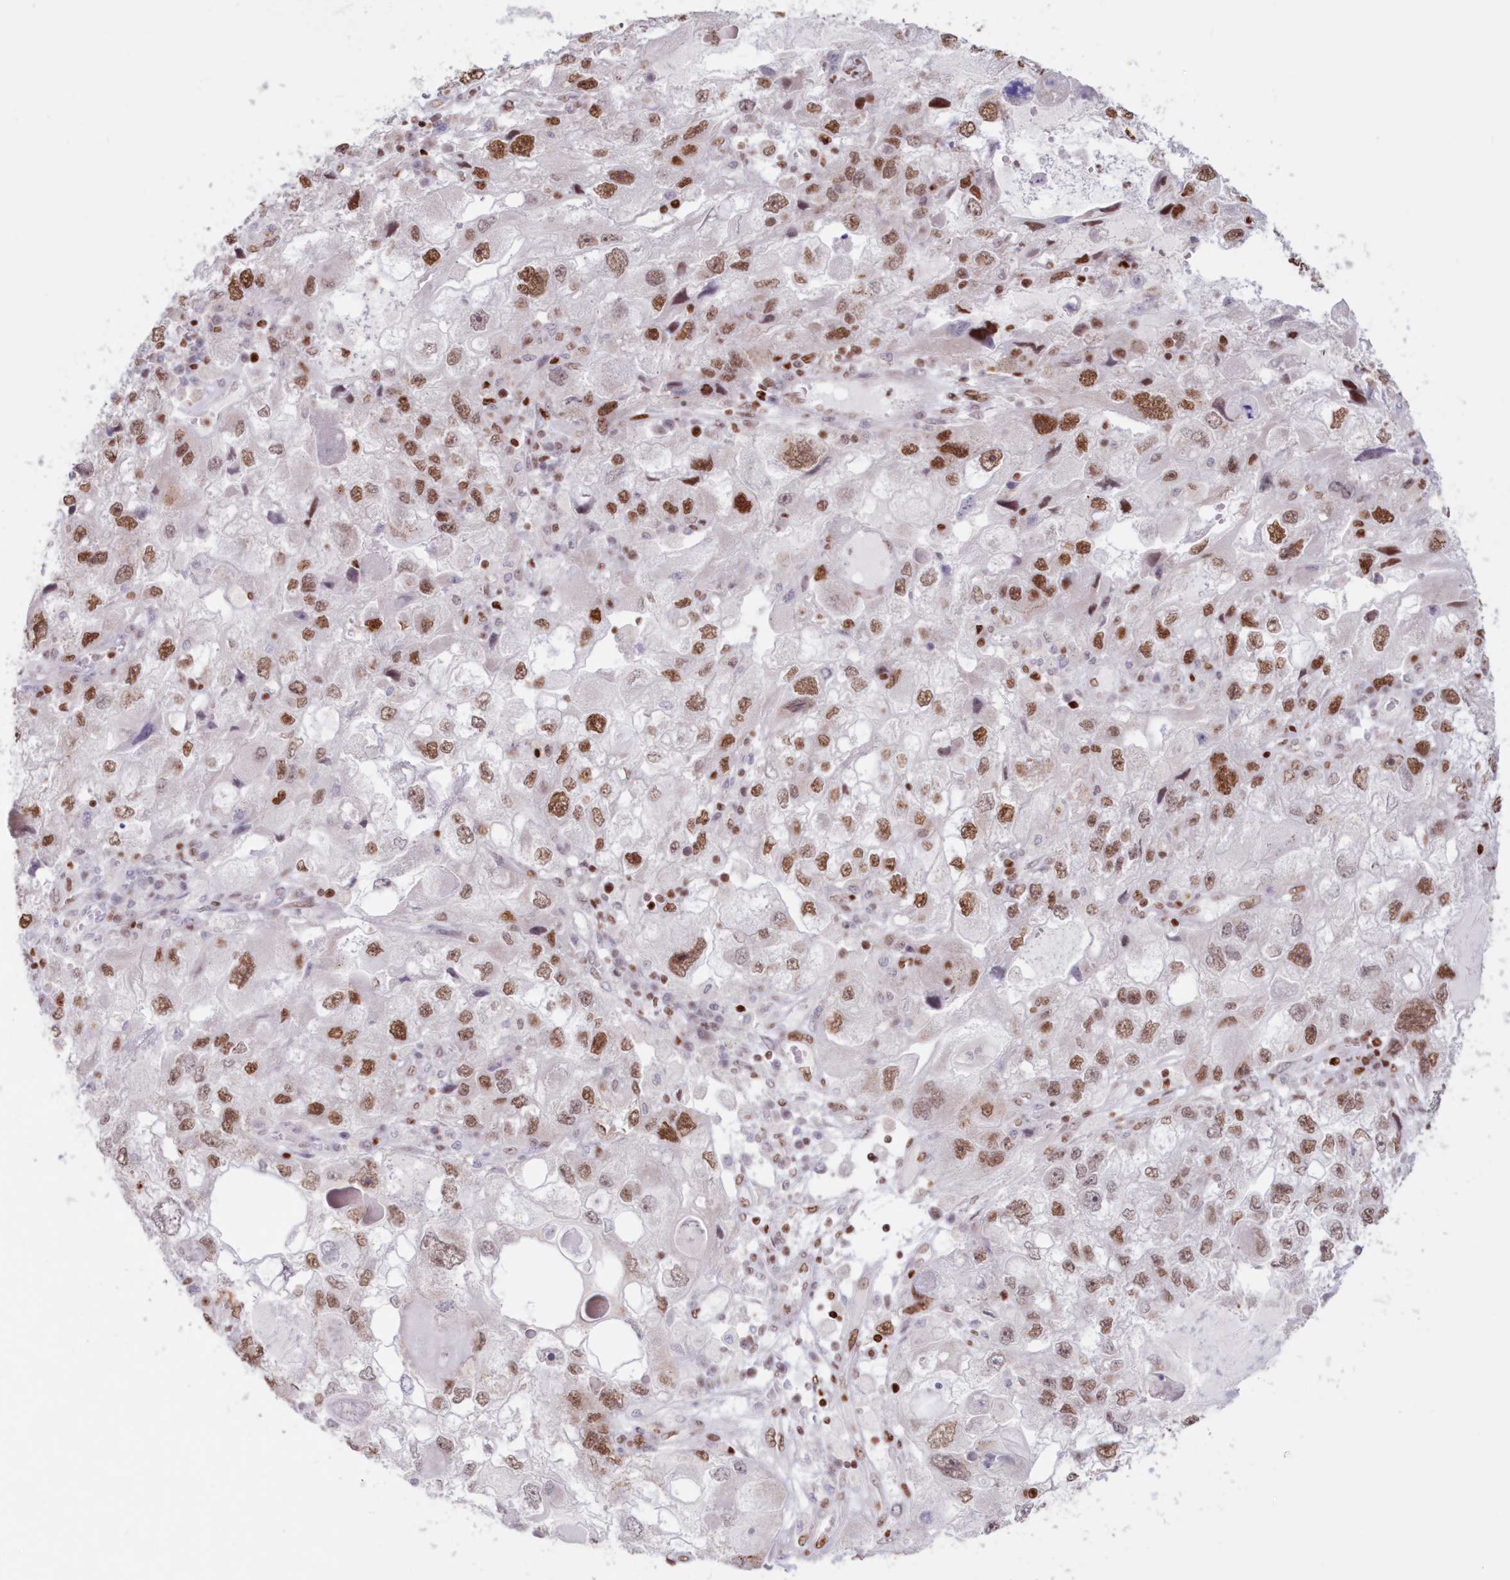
{"staining": {"intensity": "moderate", "quantity": ">75%", "location": "nuclear"}, "tissue": "endometrial cancer", "cell_type": "Tumor cells", "image_type": "cancer", "snomed": [{"axis": "morphology", "description": "Adenocarcinoma, NOS"}, {"axis": "topography", "description": "Endometrium"}], "caption": "There is medium levels of moderate nuclear positivity in tumor cells of endometrial cancer (adenocarcinoma), as demonstrated by immunohistochemical staining (brown color).", "gene": "POLR2B", "patient": {"sex": "female", "age": 49}}